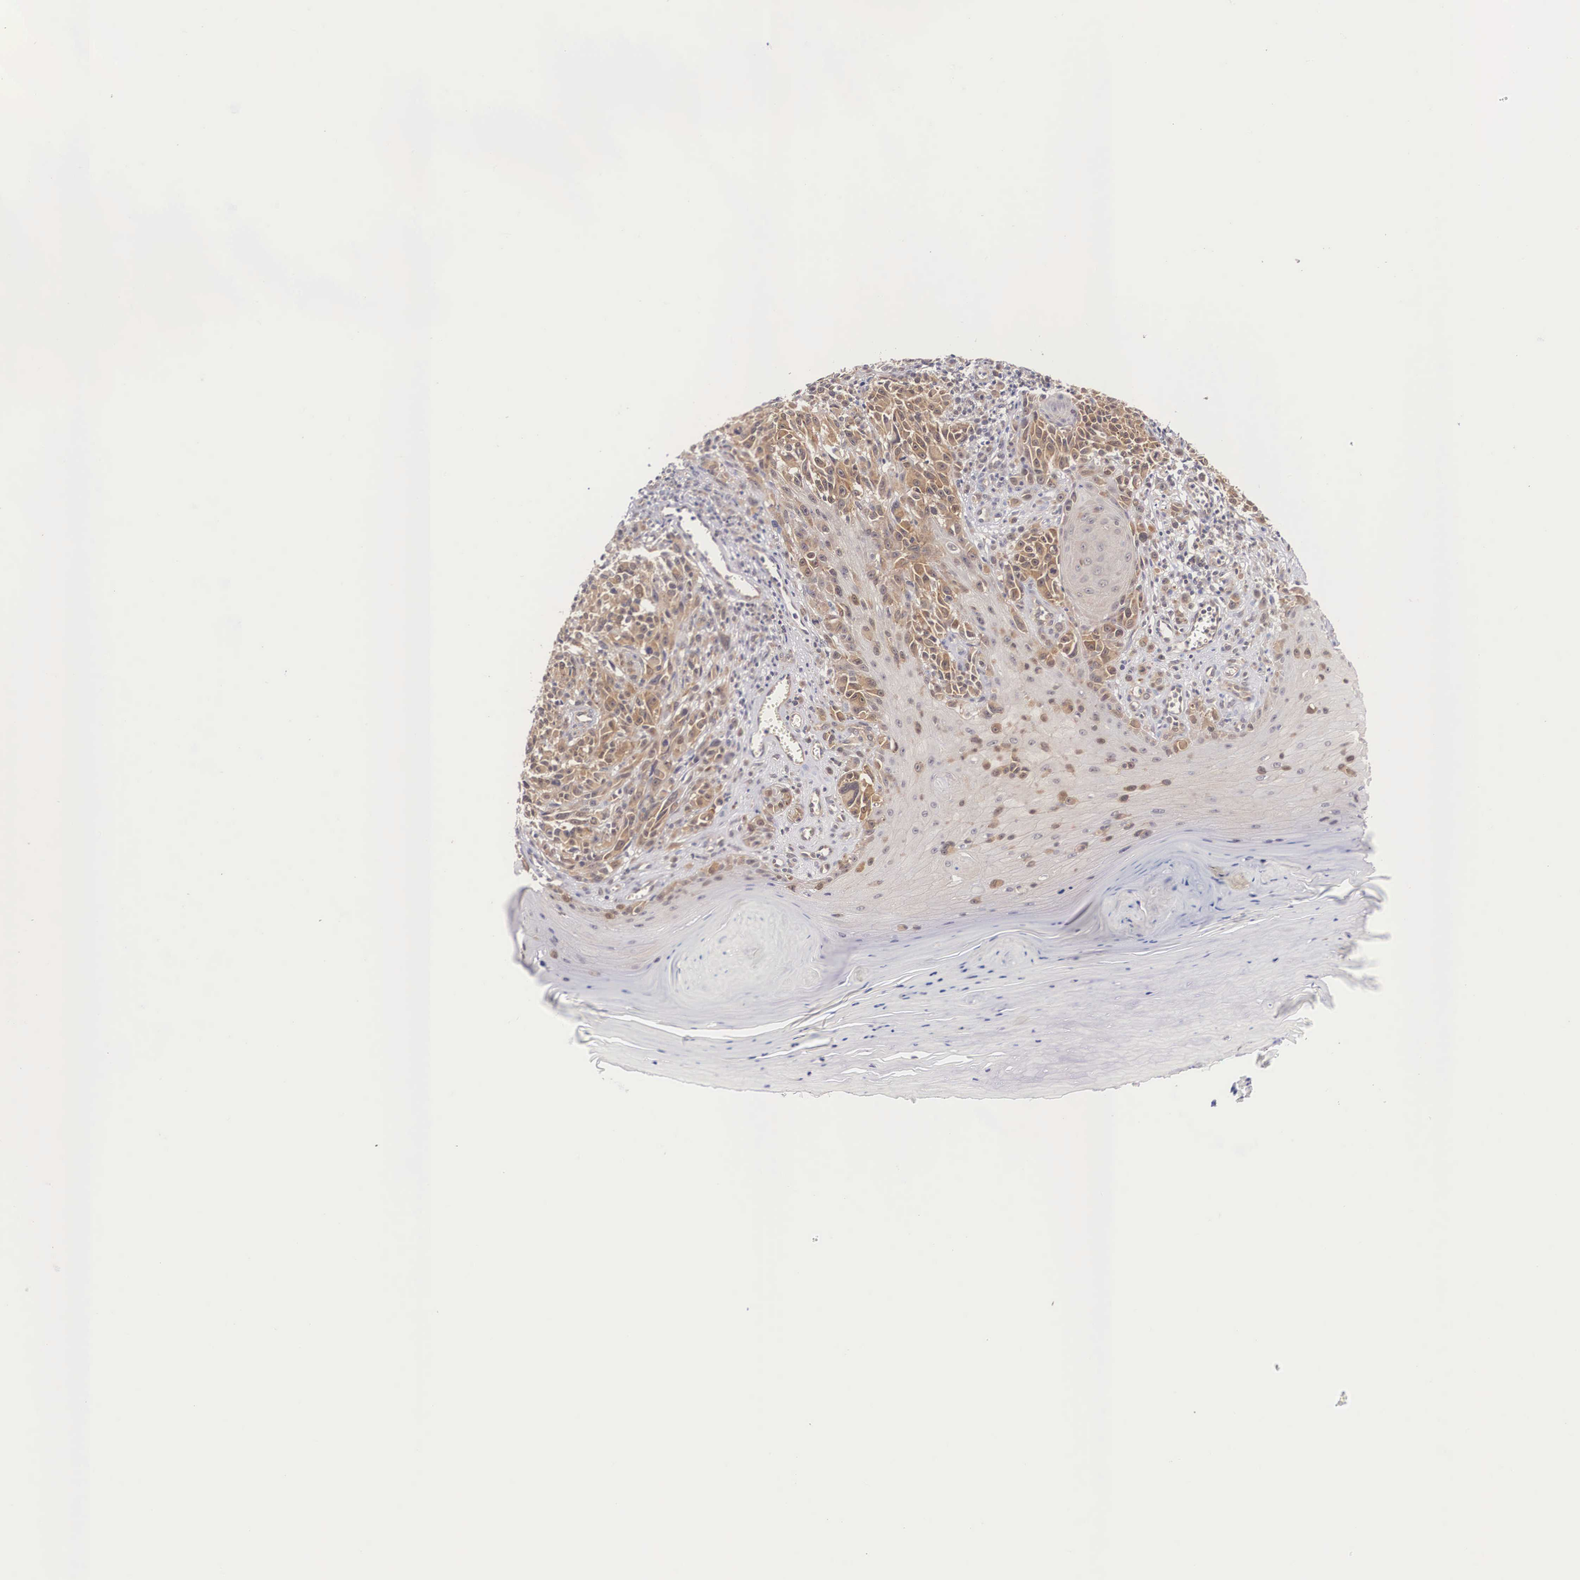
{"staining": {"intensity": "moderate", "quantity": ">75%", "location": "cytoplasmic/membranous"}, "tissue": "melanoma", "cell_type": "Tumor cells", "image_type": "cancer", "snomed": [{"axis": "morphology", "description": "Malignant melanoma, NOS"}, {"axis": "topography", "description": "Skin"}], "caption": "A brown stain labels moderate cytoplasmic/membranous expression of a protein in human melanoma tumor cells.", "gene": "IGBP1", "patient": {"sex": "female", "age": 82}}